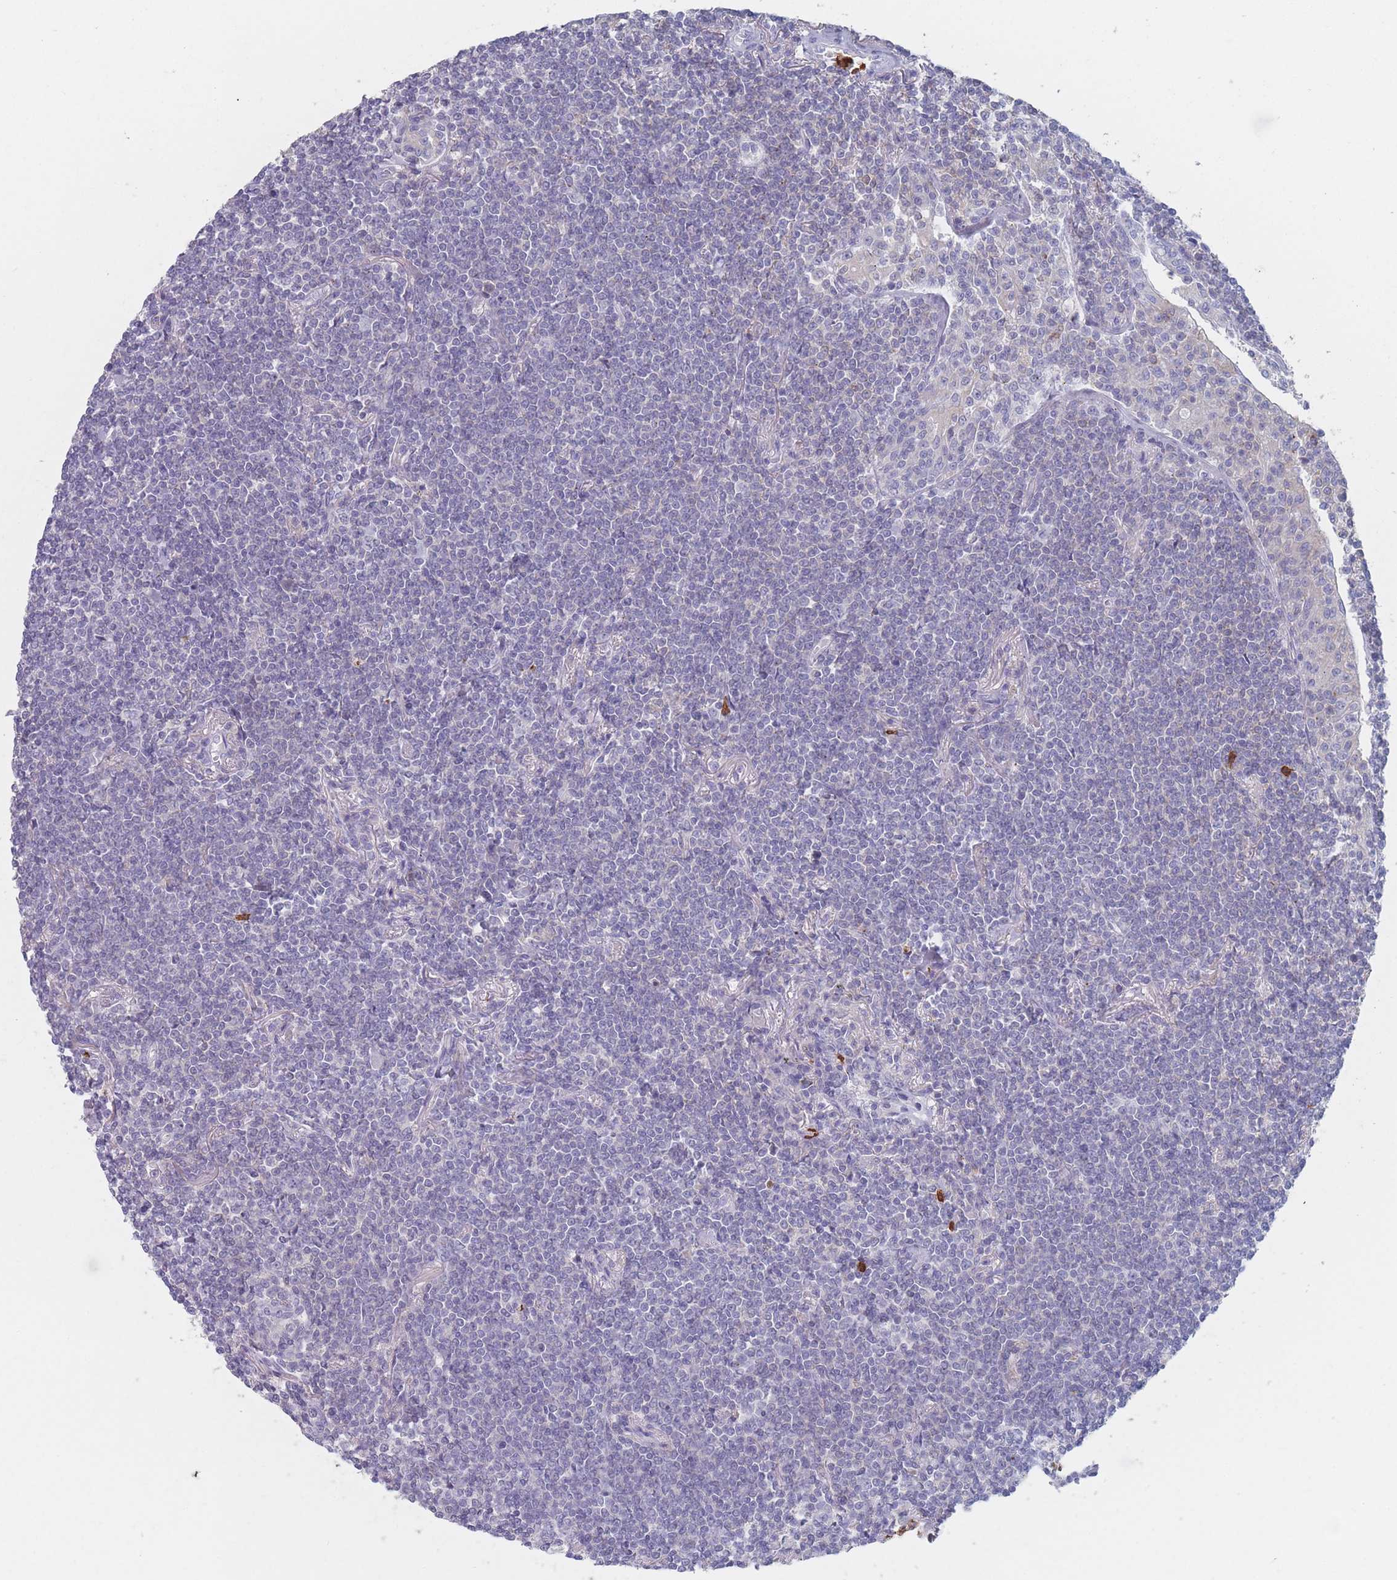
{"staining": {"intensity": "negative", "quantity": "none", "location": "none"}, "tissue": "lymphoma", "cell_type": "Tumor cells", "image_type": "cancer", "snomed": [{"axis": "morphology", "description": "Malignant lymphoma, non-Hodgkin's type, Low grade"}, {"axis": "topography", "description": "Lung"}], "caption": "There is no significant staining in tumor cells of lymphoma.", "gene": "ATP1A3", "patient": {"sex": "female", "age": 71}}